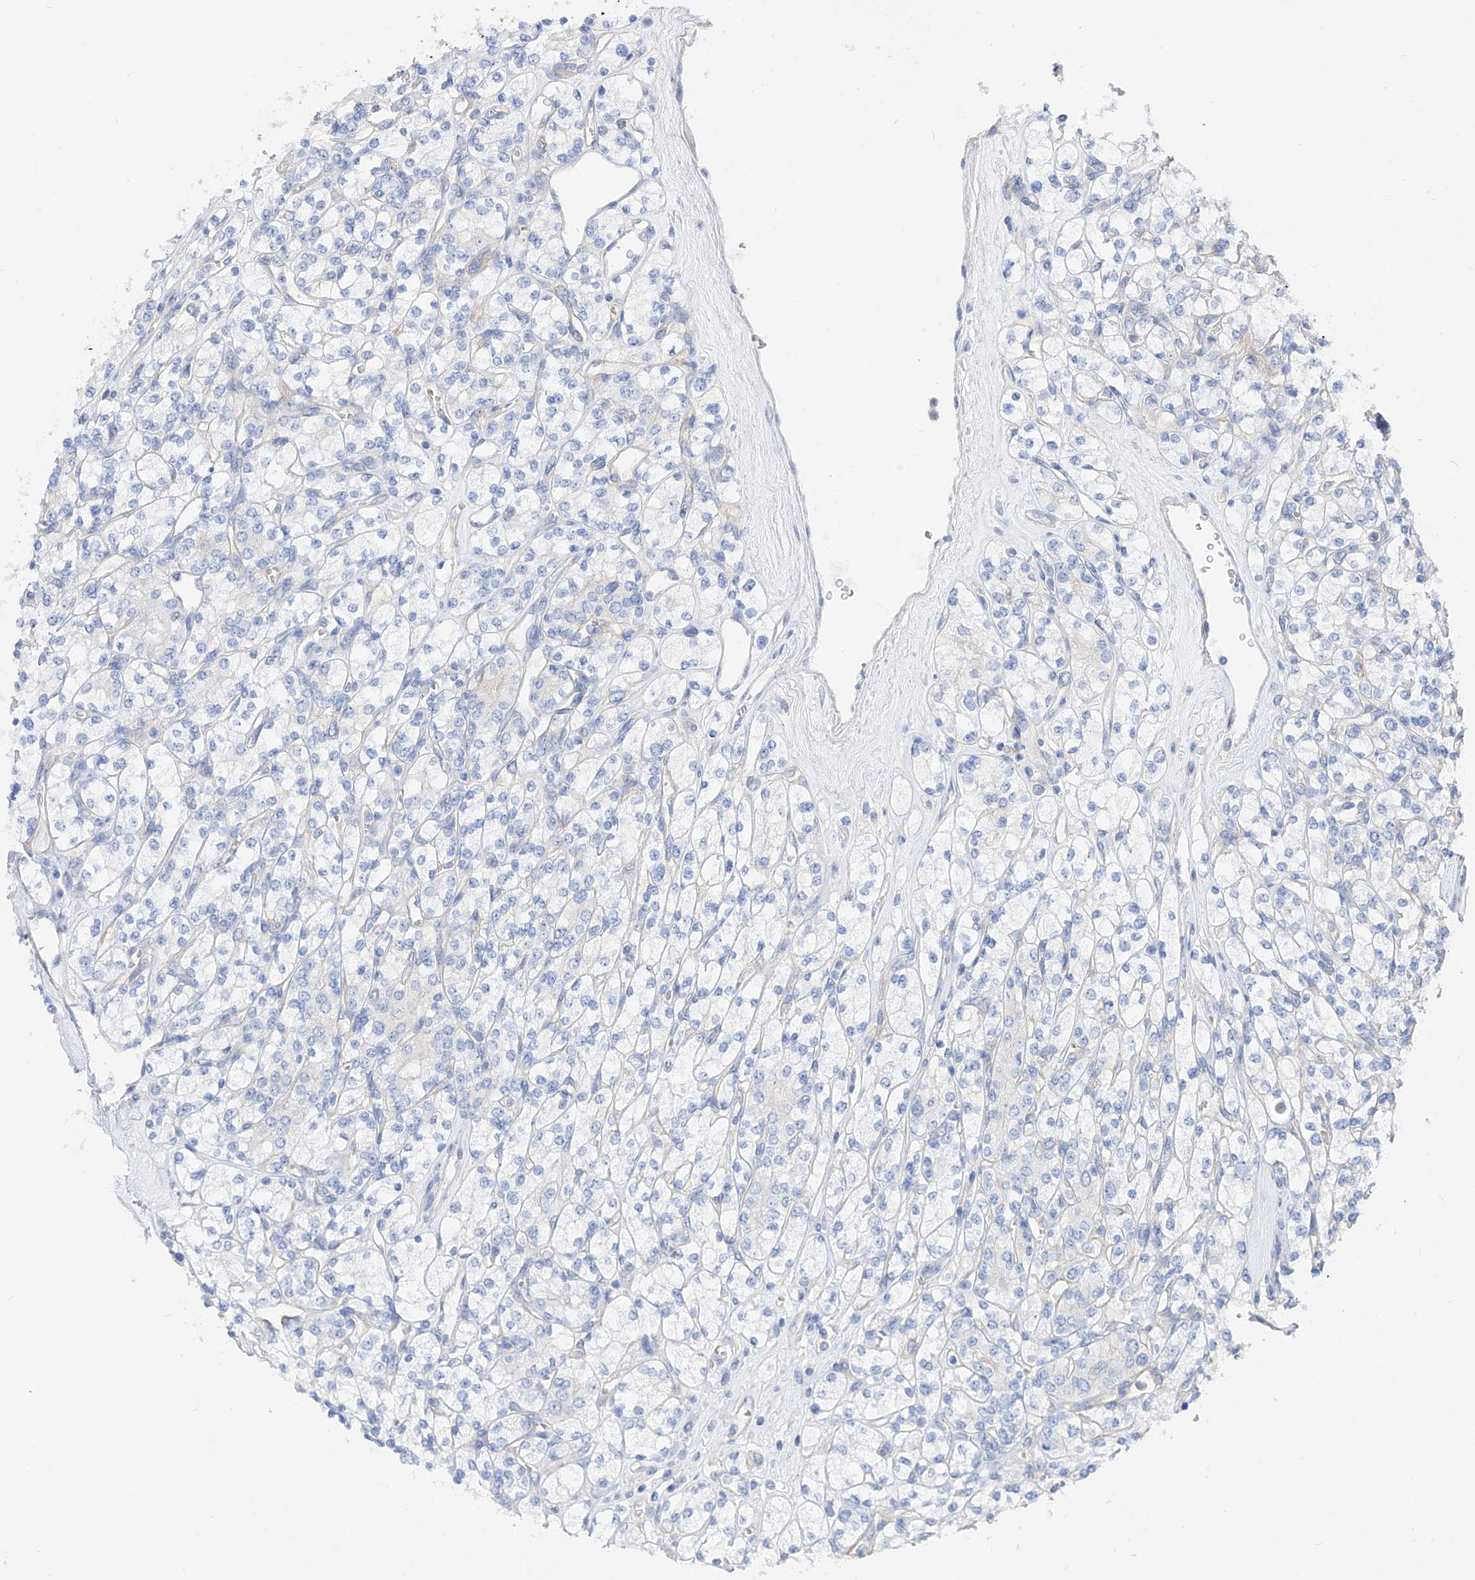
{"staining": {"intensity": "negative", "quantity": "none", "location": "none"}, "tissue": "renal cancer", "cell_type": "Tumor cells", "image_type": "cancer", "snomed": [{"axis": "morphology", "description": "Adenocarcinoma, NOS"}, {"axis": "topography", "description": "Kidney"}], "caption": "This micrograph is of renal cancer (adenocarcinoma) stained with IHC to label a protein in brown with the nuclei are counter-stained blue. There is no staining in tumor cells.", "gene": "ZNF653", "patient": {"sex": "male", "age": 77}}